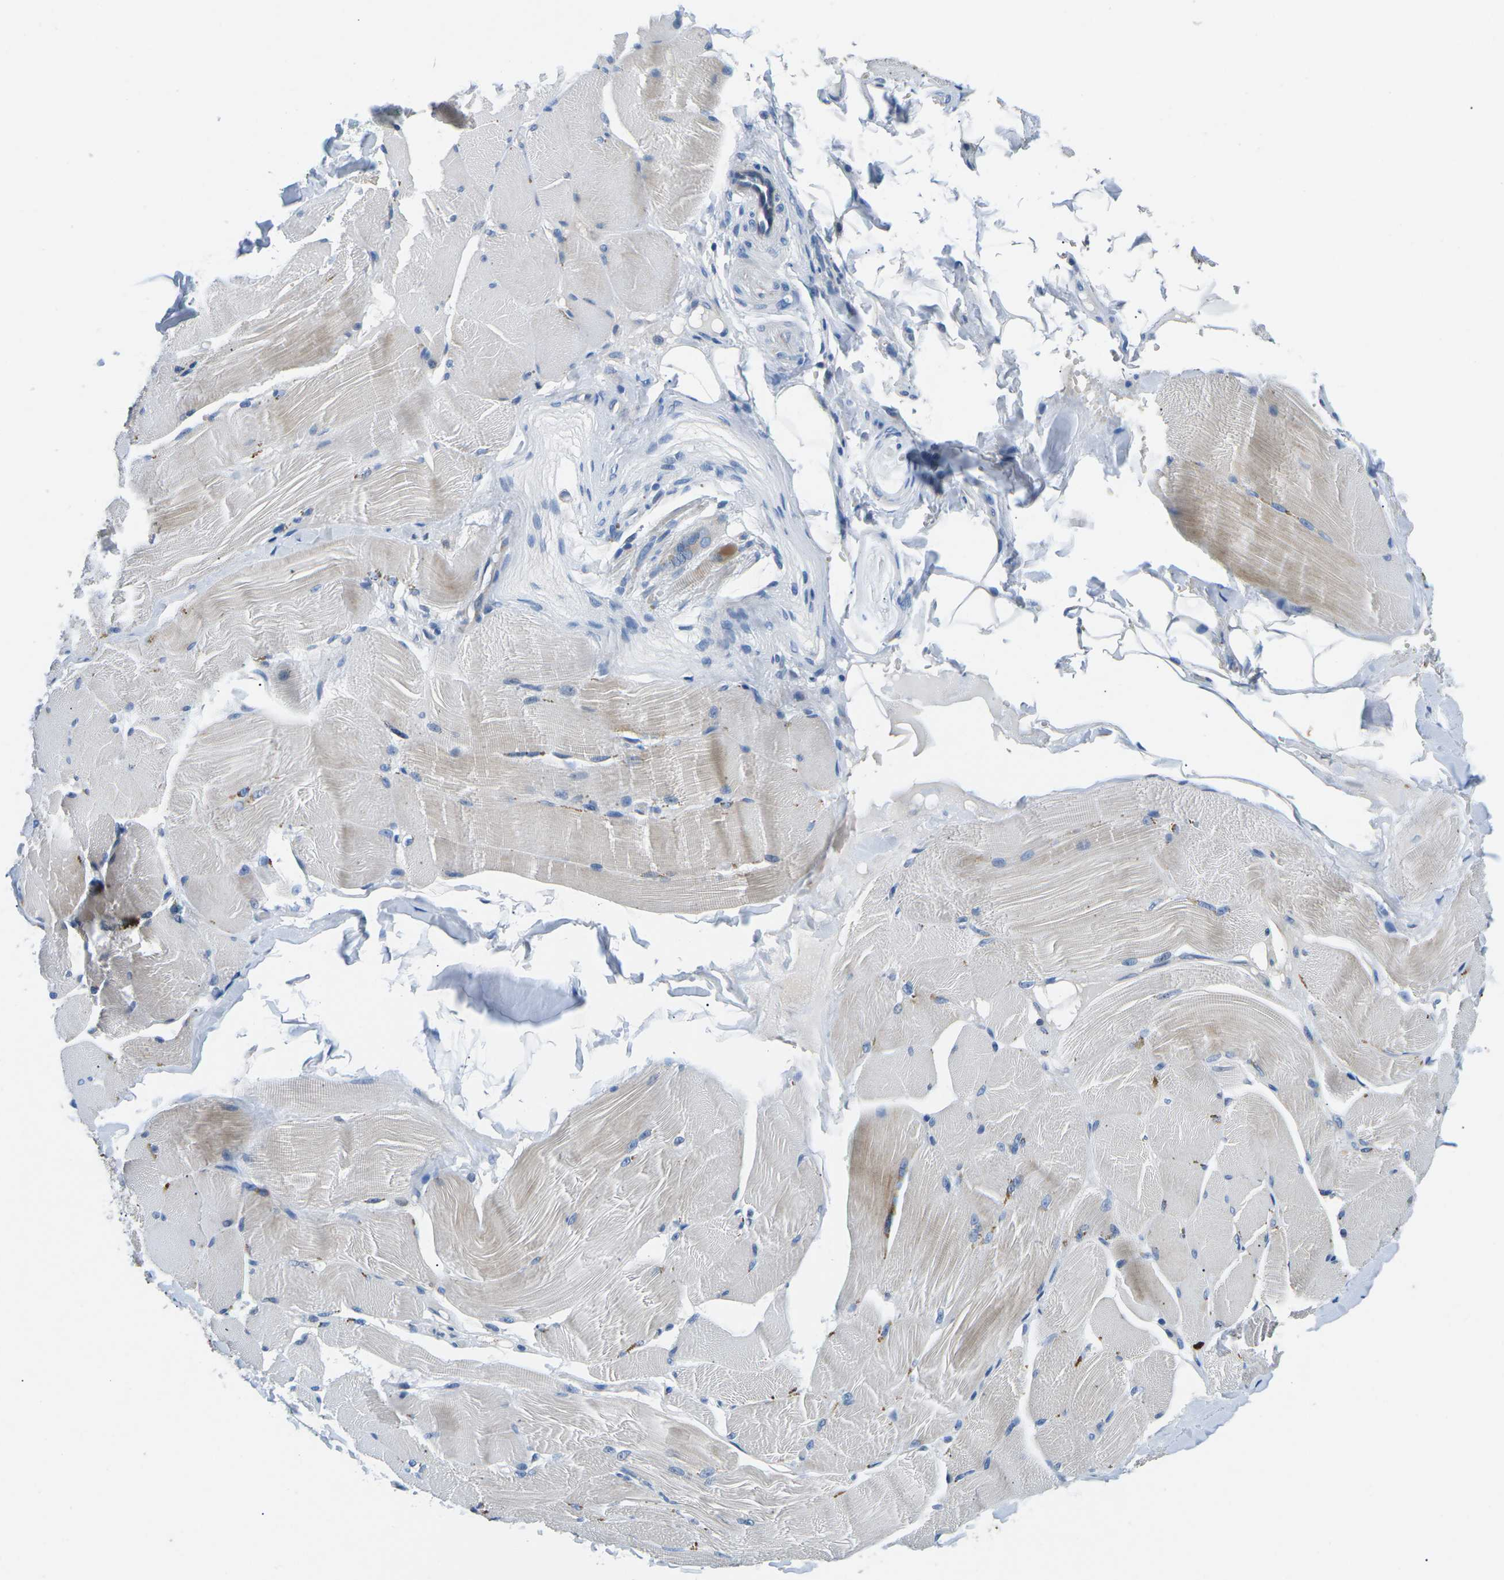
{"staining": {"intensity": "weak", "quantity": "25%-75%", "location": "cytoplasmic/membranous"}, "tissue": "skeletal muscle", "cell_type": "Myocytes", "image_type": "normal", "snomed": [{"axis": "morphology", "description": "Normal tissue, NOS"}, {"axis": "topography", "description": "Skin"}, {"axis": "topography", "description": "Skeletal muscle"}], "caption": "This histopathology image displays unremarkable skeletal muscle stained with immunohistochemistry (IHC) to label a protein in brown. The cytoplasmic/membranous of myocytes show weak positivity for the protein. Nuclei are counter-stained blue.", "gene": "TM6SF1", "patient": {"sex": "male", "age": 83}}